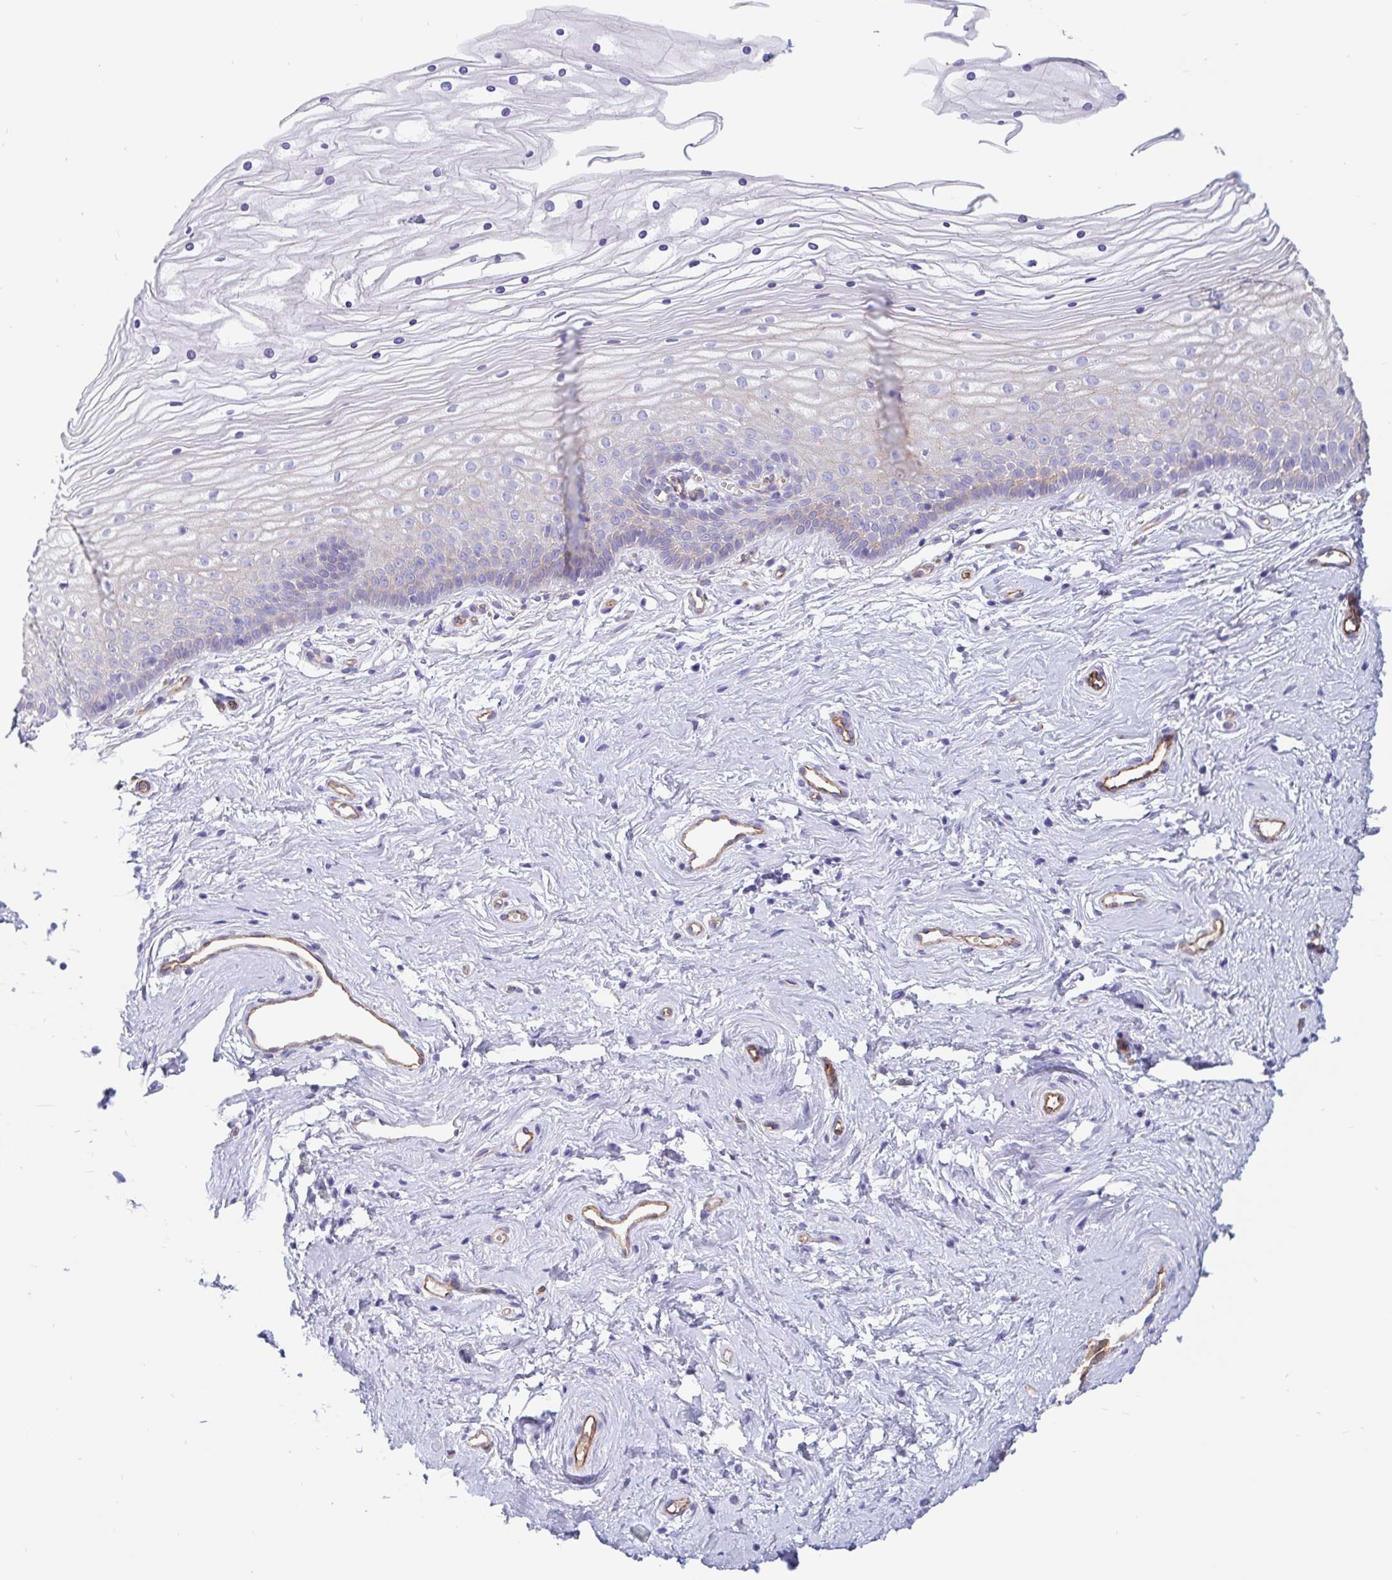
{"staining": {"intensity": "negative", "quantity": "none", "location": "none"}, "tissue": "vagina", "cell_type": "Squamous epithelial cells", "image_type": "normal", "snomed": [{"axis": "morphology", "description": "Normal tissue, NOS"}, {"axis": "topography", "description": "Vagina"}], "caption": "A high-resolution histopathology image shows immunohistochemistry (IHC) staining of unremarkable vagina, which displays no significant staining in squamous epithelial cells.", "gene": "LIMCH1", "patient": {"sex": "female", "age": 38}}